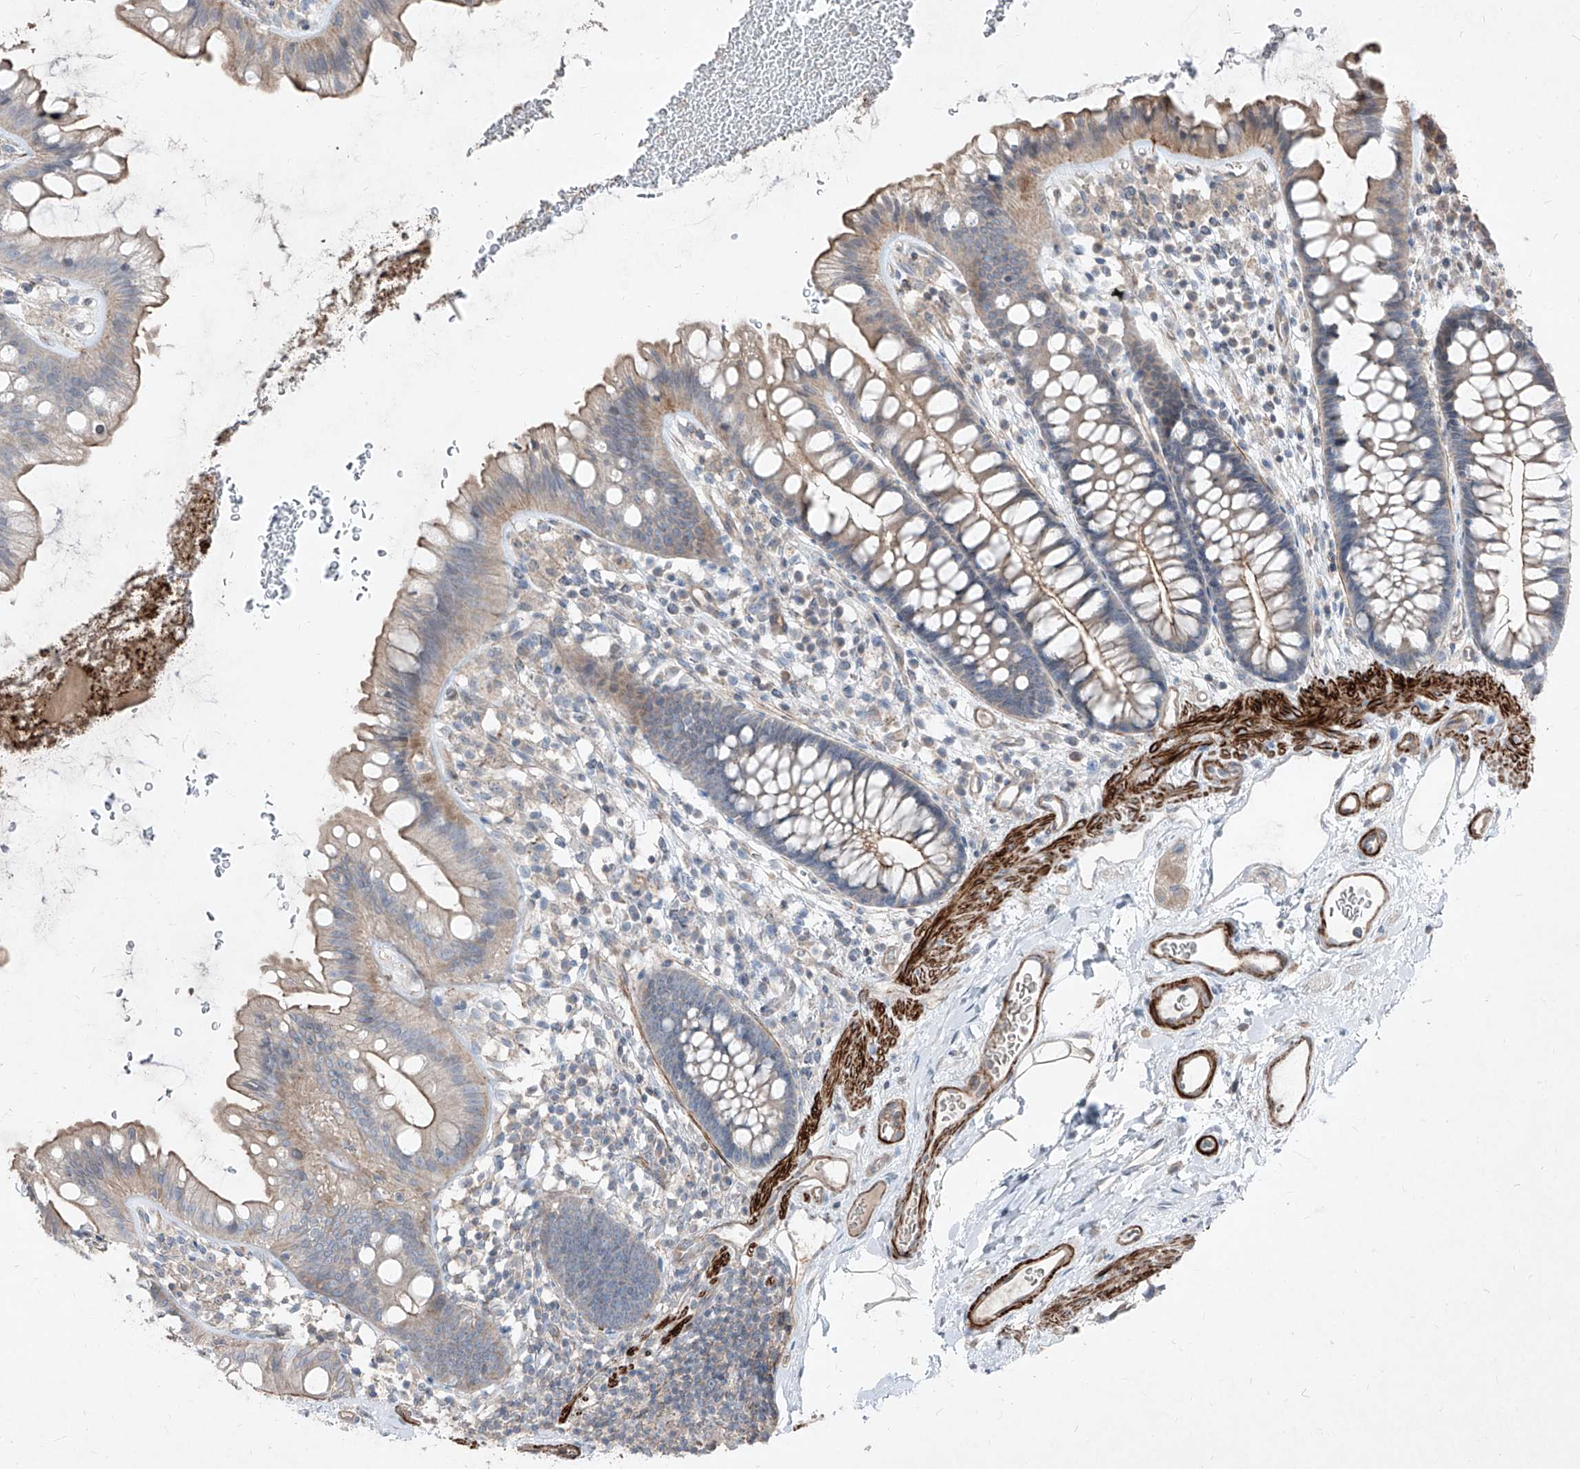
{"staining": {"intensity": "strong", "quantity": ">75%", "location": "cytoplasmic/membranous"}, "tissue": "colon", "cell_type": "Endothelial cells", "image_type": "normal", "snomed": [{"axis": "morphology", "description": "Normal tissue, NOS"}, {"axis": "topography", "description": "Colon"}], "caption": "Strong cytoplasmic/membranous expression is seen in about >75% of endothelial cells in normal colon.", "gene": "UFD1", "patient": {"sex": "female", "age": 62}}